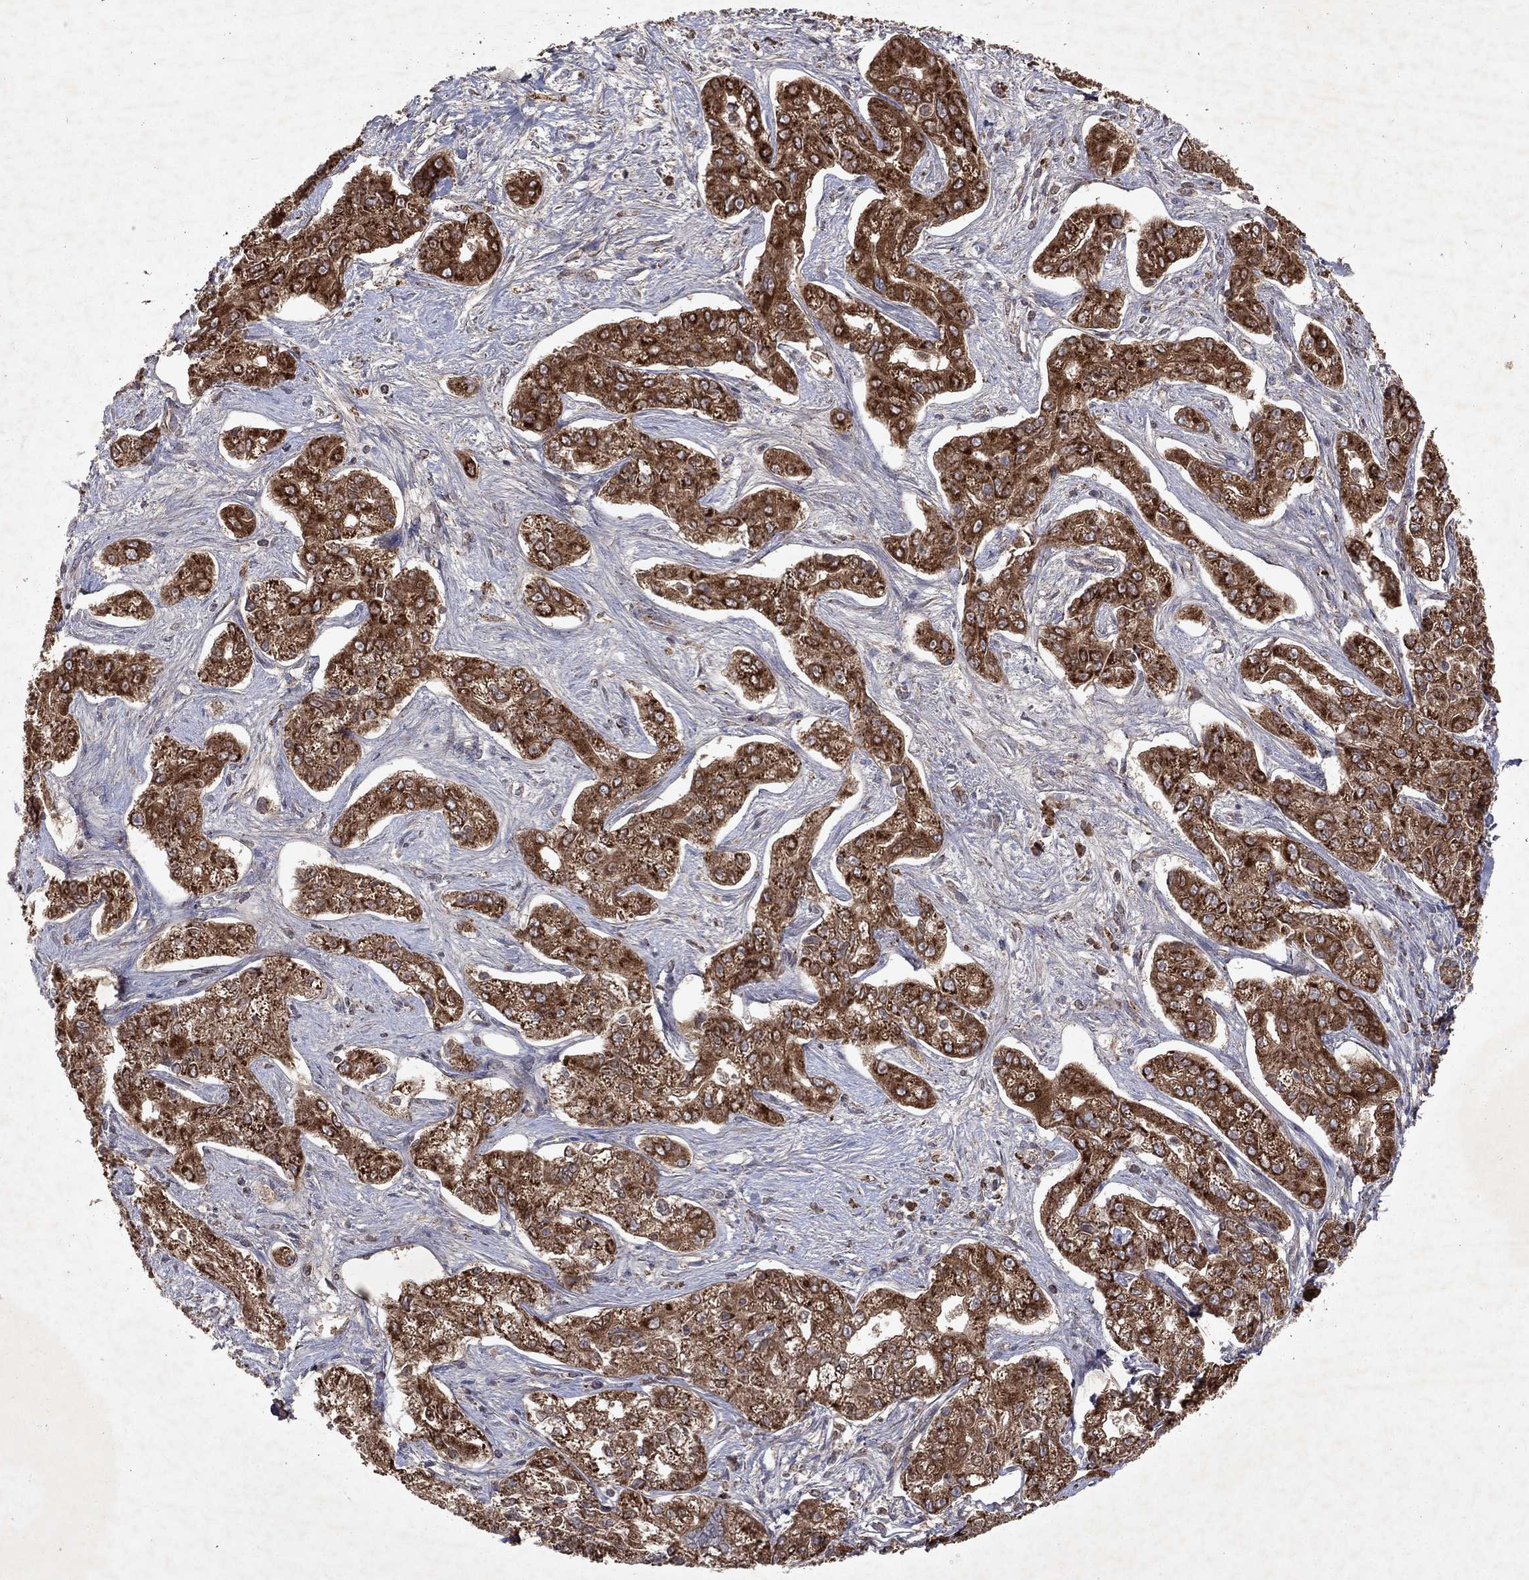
{"staining": {"intensity": "strong", "quantity": ">75%", "location": "cytoplasmic/membranous"}, "tissue": "liver cancer", "cell_type": "Tumor cells", "image_type": "cancer", "snomed": [{"axis": "morphology", "description": "Cholangiocarcinoma"}, {"axis": "topography", "description": "Liver"}], "caption": "Brown immunohistochemical staining in cholangiocarcinoma (liver) reveals strong cytoplasmic/membranous staining in approximately >75% of tumor cells.", "gene": "PYROXD2", "patient": {"sex": "female", "age": 47}}